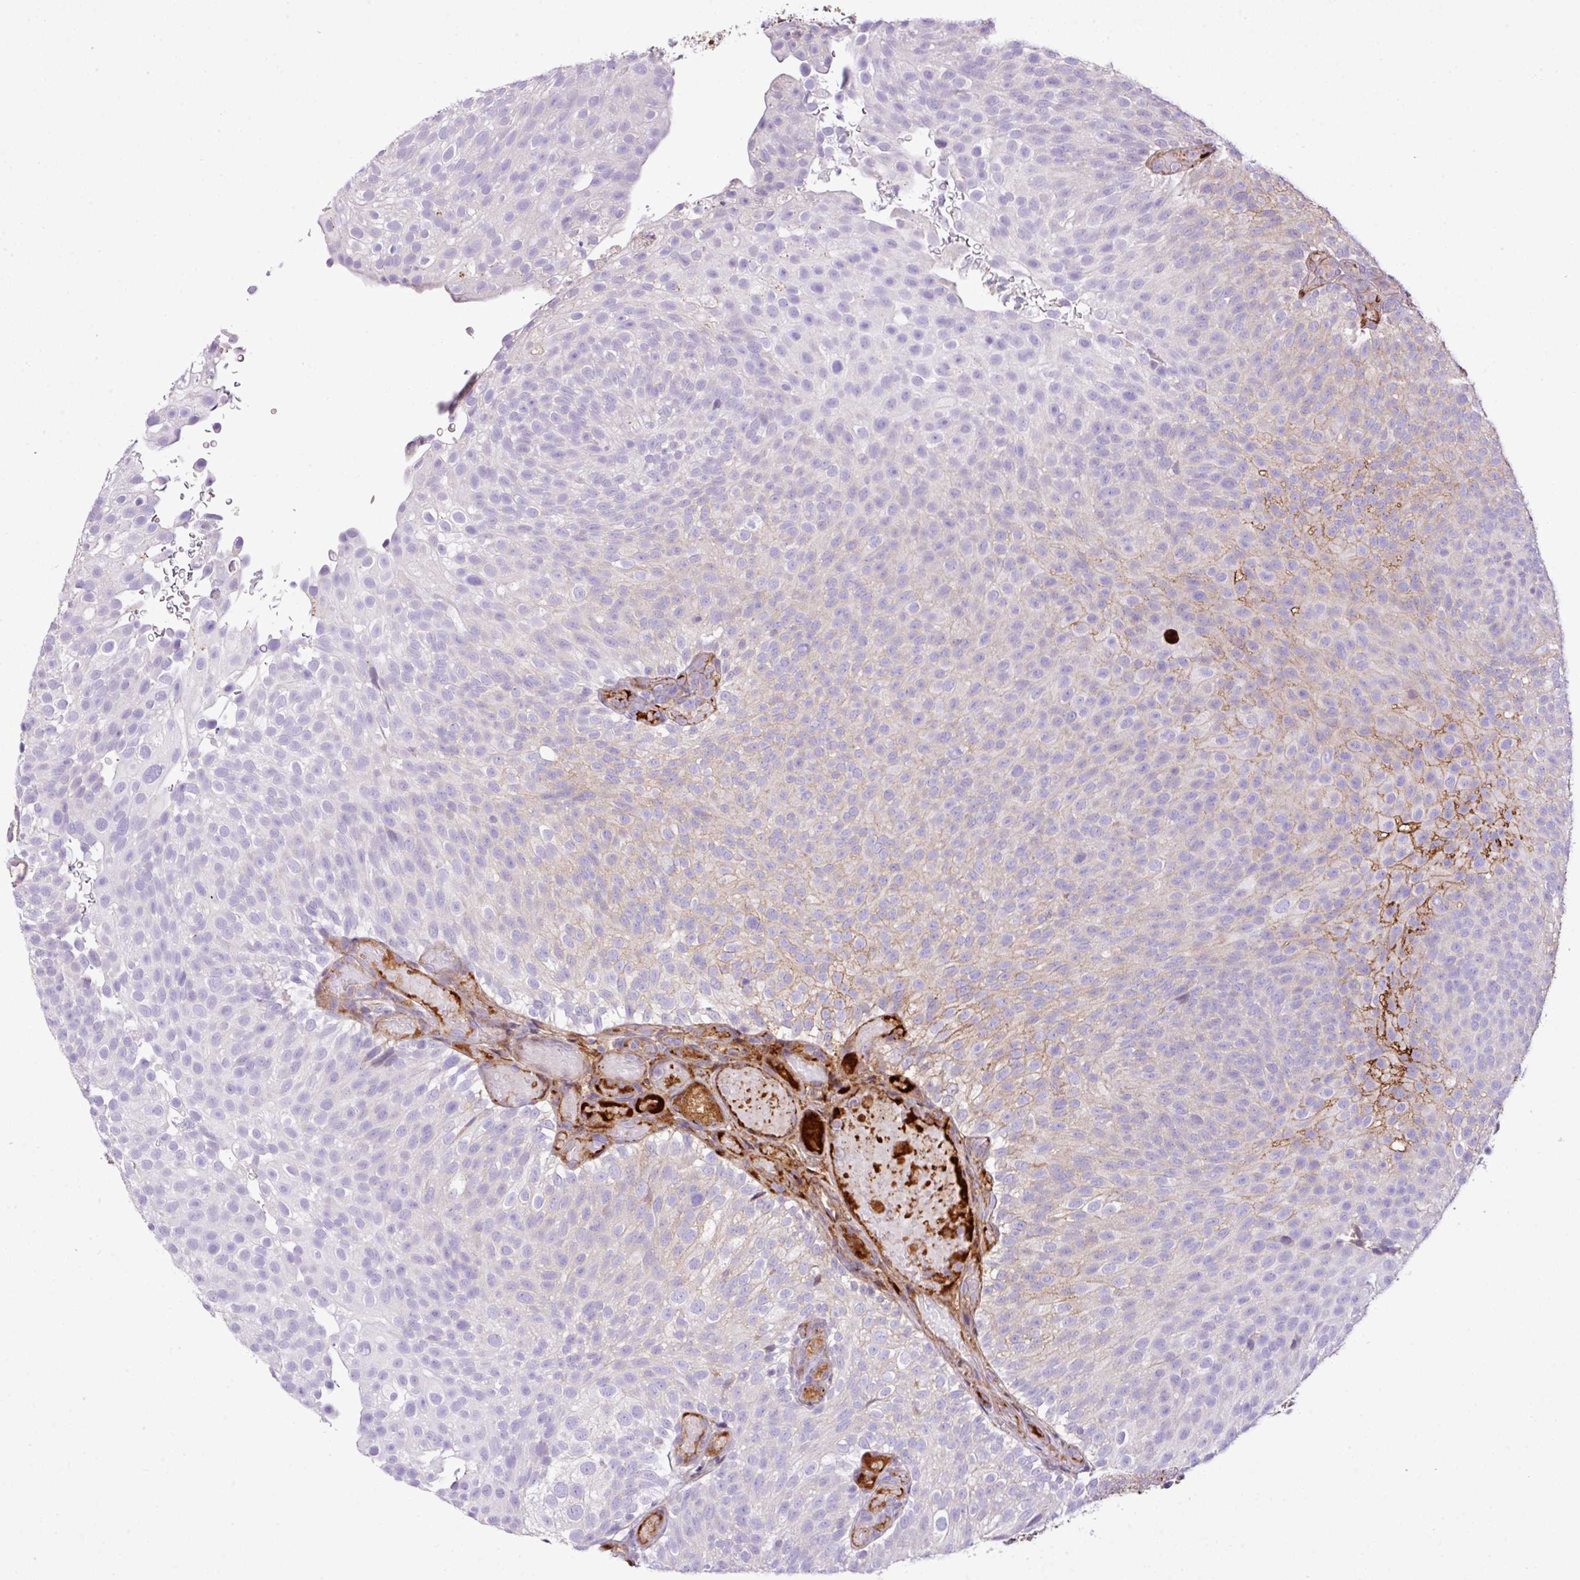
{"staining": {"intensity": "moderate", "quantity": "<25%", "location": "cytoplasmic/membranous"}, "tissue": "urothelial cancer", "cell_type": "Tumor cells", "image_type": "cancer", "snomed": [{"axis": "morphology", "description": "Urothelial carcinoma, Low grade"}, {"axis": "topography", "description": "Urinary bladder"}], "caption": "High-magnification brightfield microscopy of low-grade urothelial carcinoma stained with DAB (3,3'-diaminobenzidine) (brown) and counterstained with hematoxylin (blue). tumor cells exhibit moderate cytoplasmic/membranous expression is identified in approximately<25% of cells.", "gene": "CTXN2", "patient": {"sex": "male", "age": 78}}